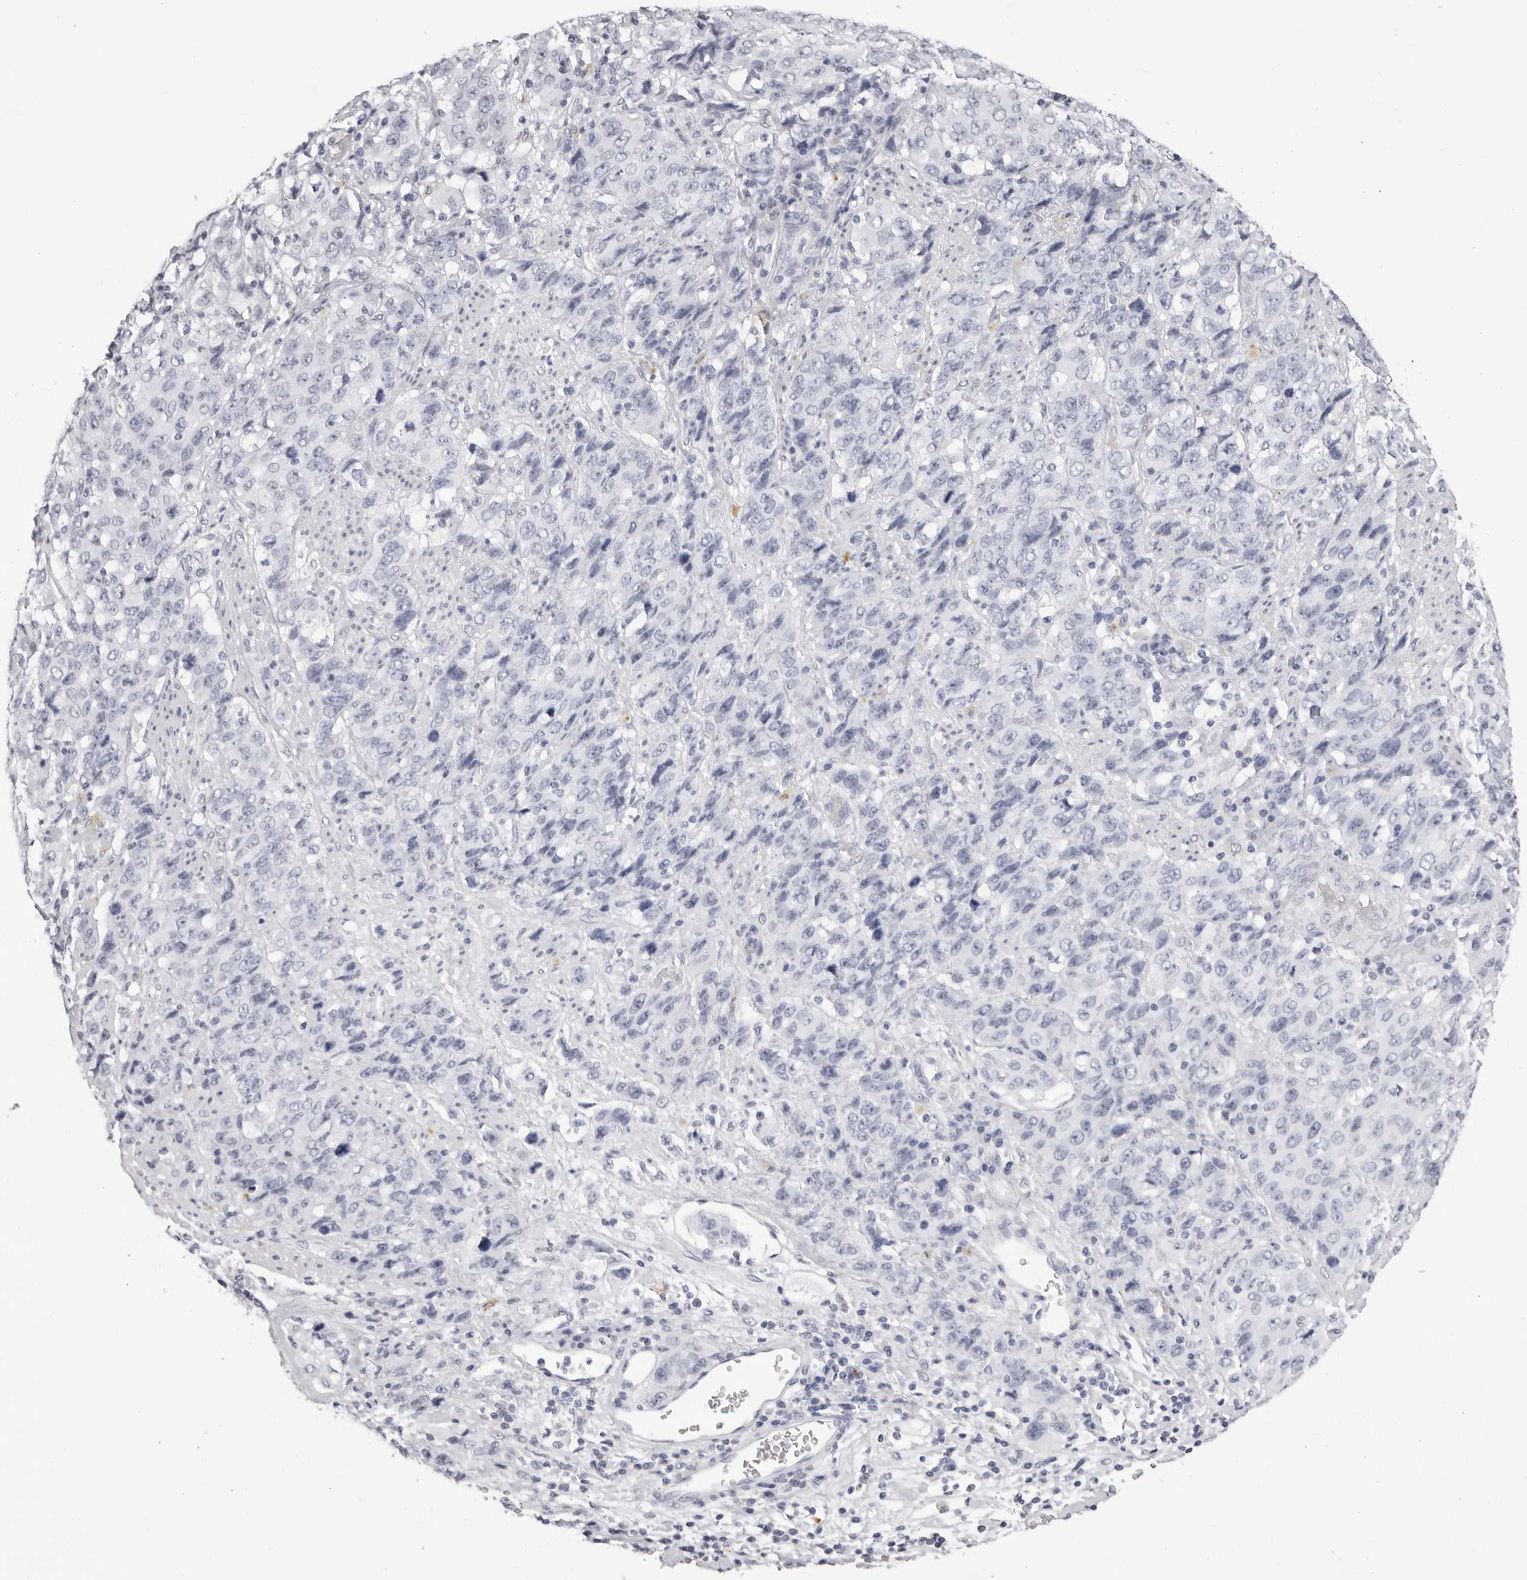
{"staining": {"intensity": "negative", "quantity": "none", "location": "none"}, "tissue": "stomach cancer", "cell_type": "Tumor cells", "image_type": "cancer", "snomed": [{"axis": "morphology", "description": "Adenocarcinoma, NOS"}, {"axis": "topography", "description": "Stomach"}], "caption": "Human adenocarcinoma (stomach) stained for a protein using IHC demonstrates no positivity in tumor cells.", "gene": "RHO", "patient": {"sex": "male", "age": 48}}